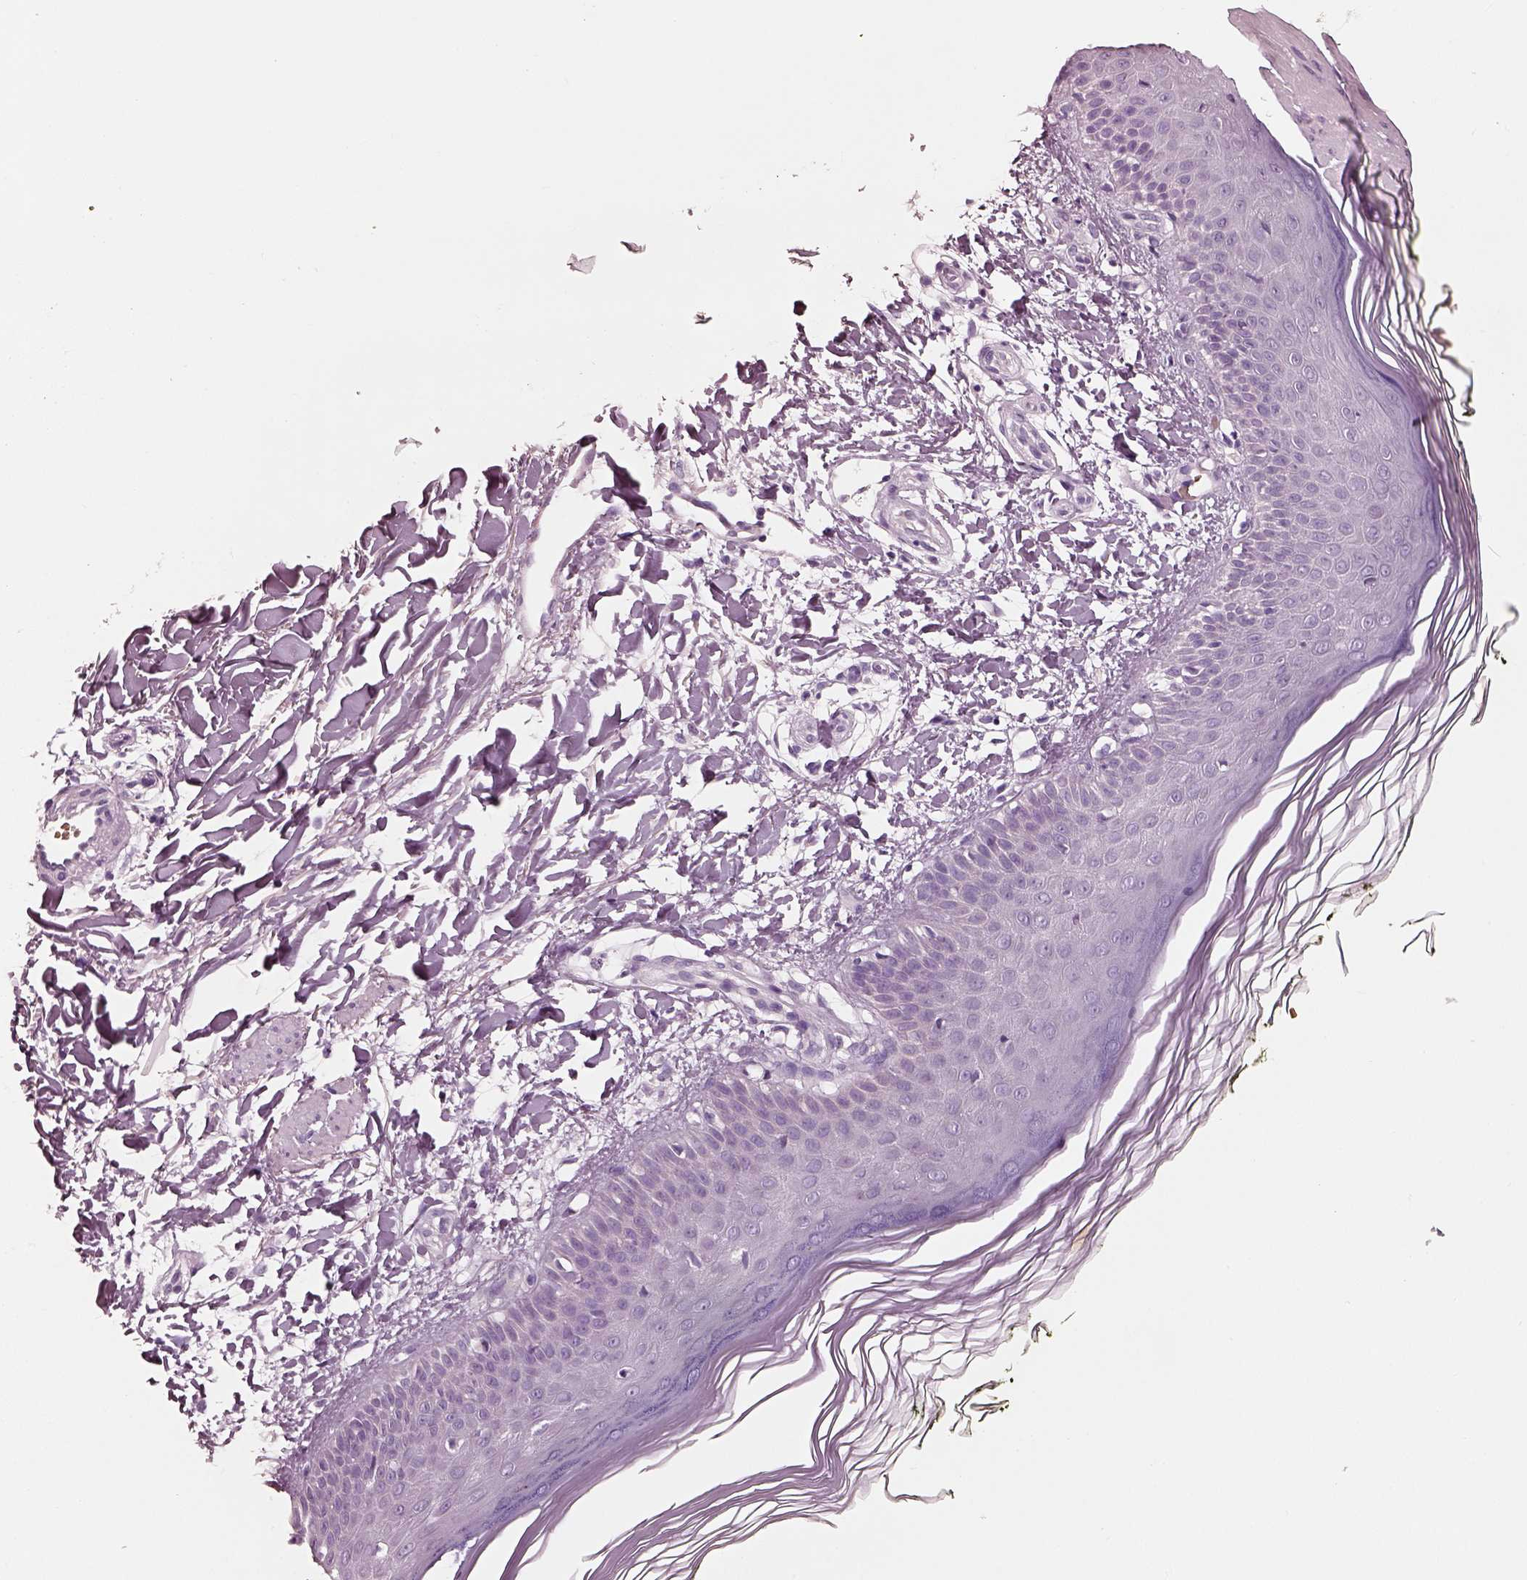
{"staining": {"intensity": "negative", "quantity": "none", "location": "none"}, "tissue": "skin", "cell_type": "Fibroblasts", "image_type": "normal", "snomed": [{"axis": "morphology", "description": "Normal tissue, NOS"}, {"axis": "topography", "description": "Skin"}], "caption": "A high-resolution micrograph shows IHC staining of unremarkable skin, which reveals no significant positivity in fibroblasts. (Brightfield microscopy of DAB immunohistochemistry (IHC) at high magnification).", "gene": "ELSPBP1", "patient": {"sex": "female", "age": 62}}